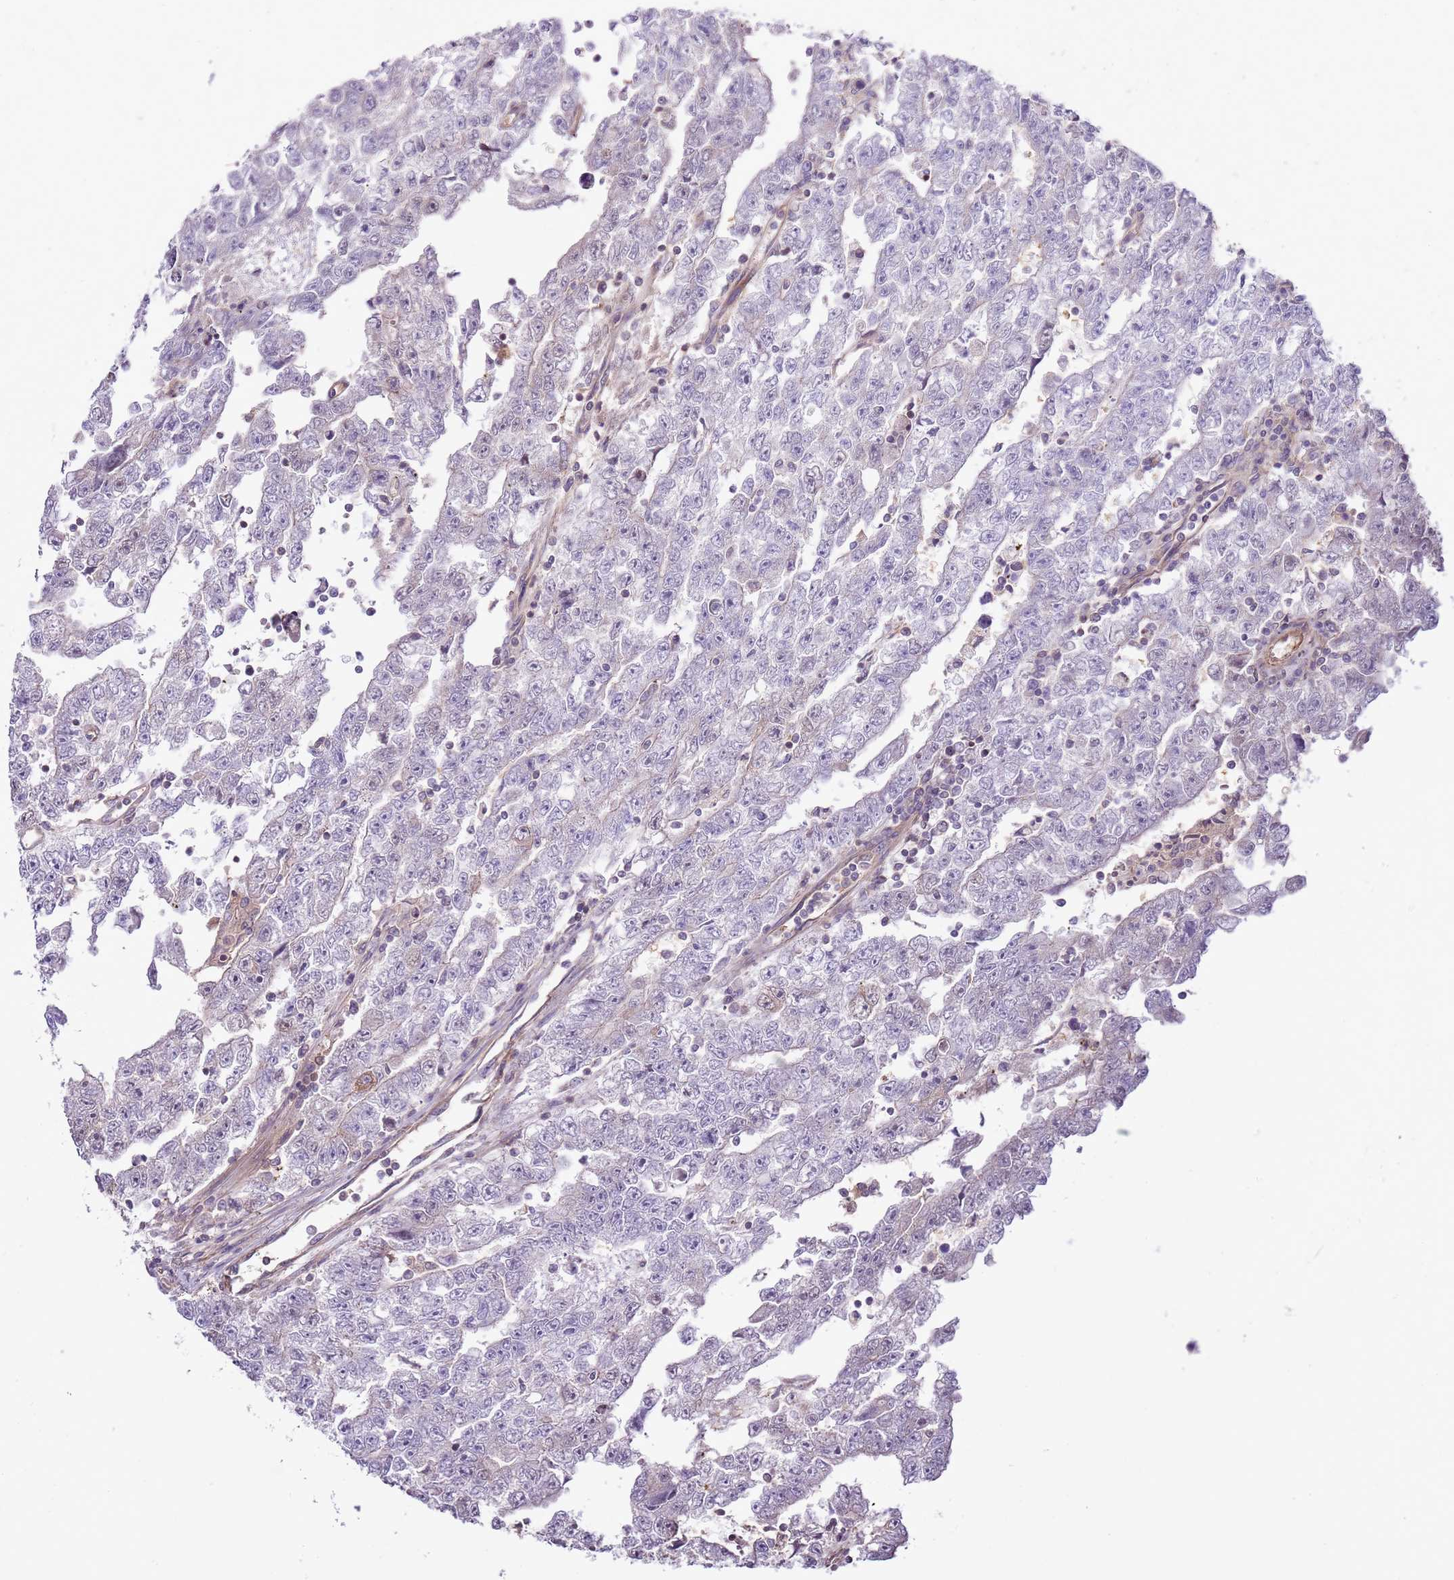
{"staining": {"intensity": "negative", "quantity": "none", "location": "none"}, "tissue": "testis cancer", "cell_type": "Tumor cells", "image_type": "cancer", "snomed": [{"axis": "morphology", "description": "Carcinoma, Embryonal, NOS"}, {"axis": "topography", "description": "Testis"}], "caption": "There is no significant positivity in tumor cells of embryonal carcinoma (testis). Nuclei are stained in blue.", "gene": "LPIN2", "patient": {"sex": "male", "age": 25}}